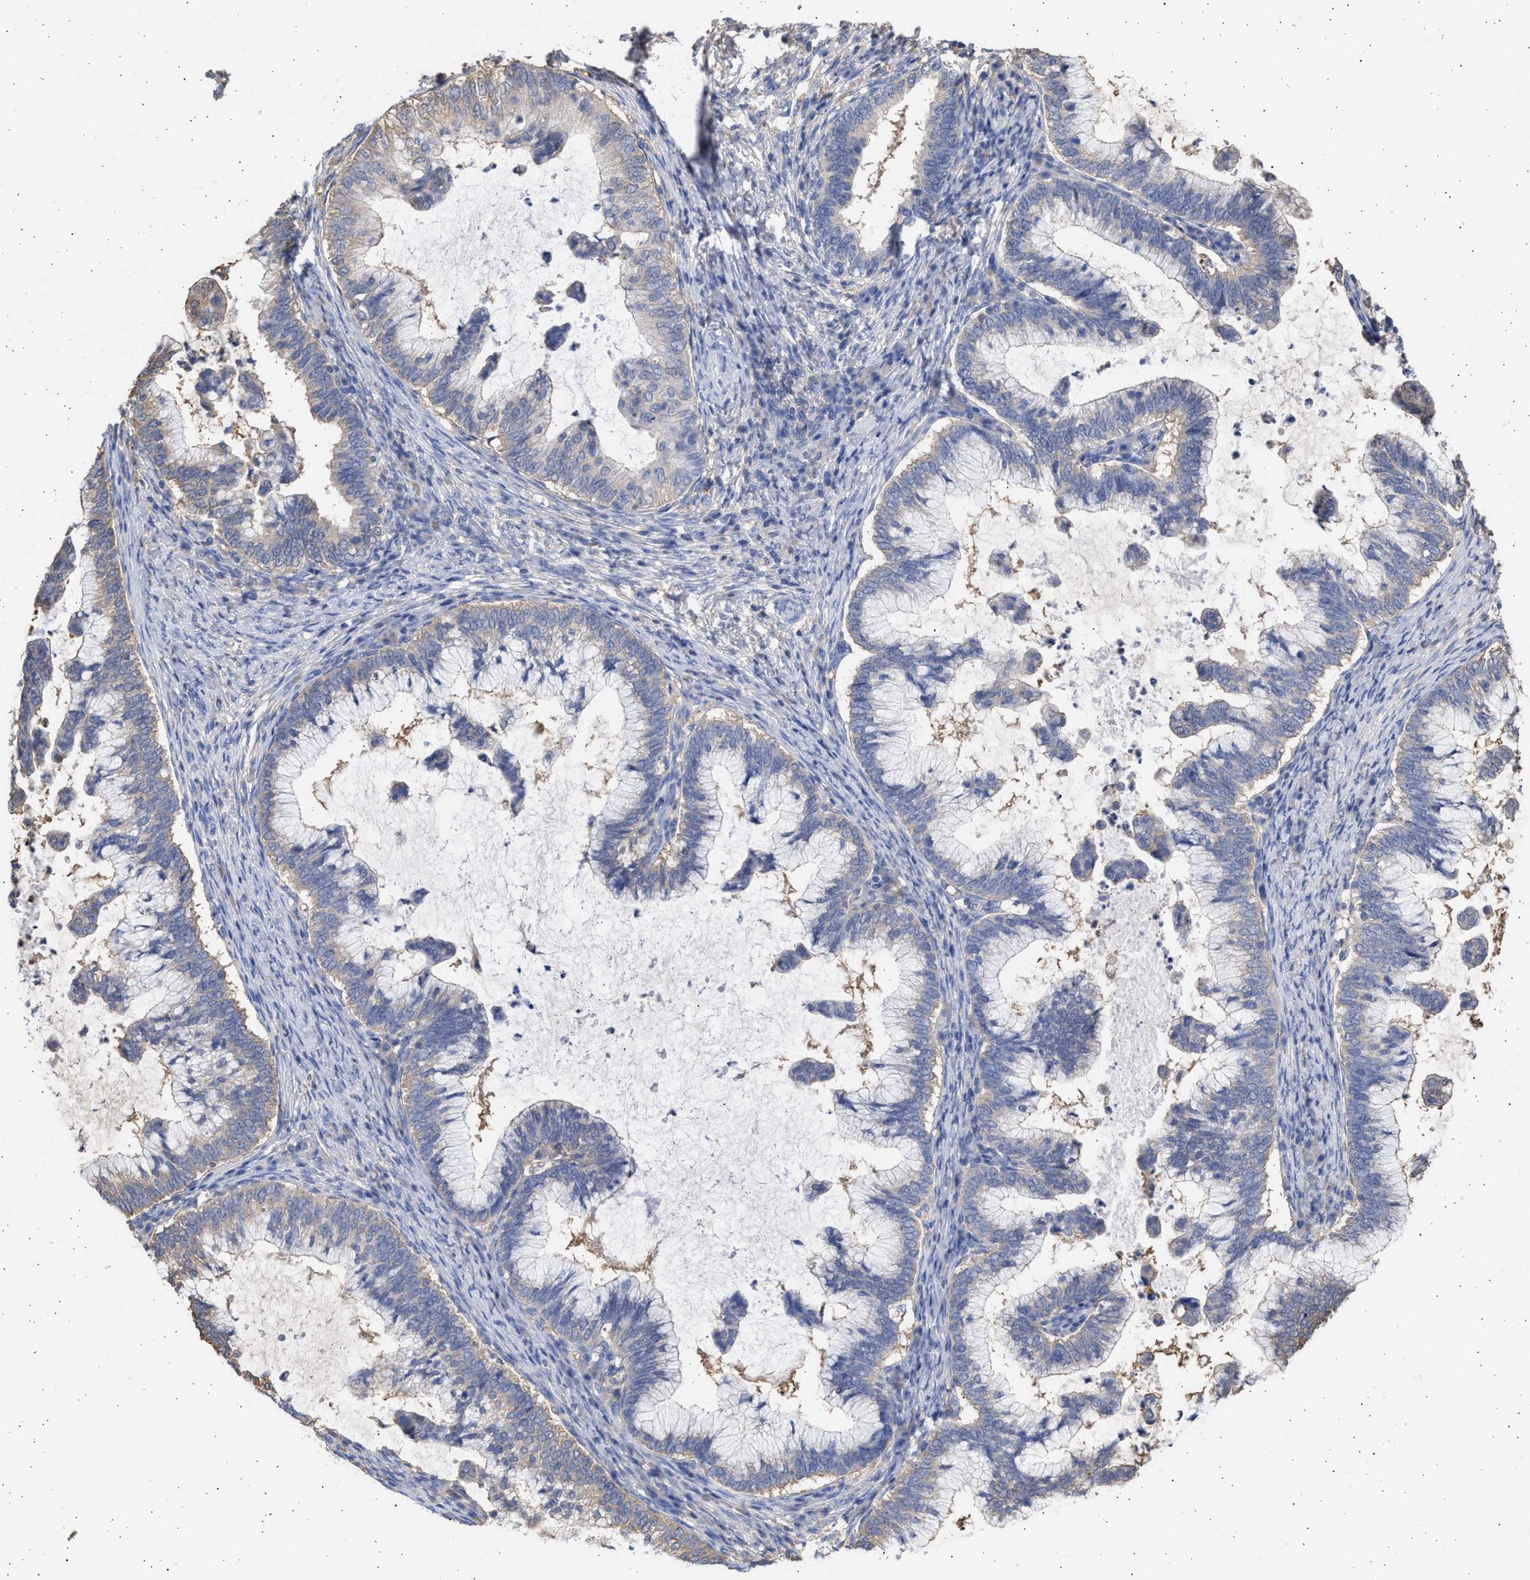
{"staining": {"intensity": "weak", "quantity": "<25%", "location": "cytoplasmic/membranous"}, "tissue": "cervical cancer", "cell_type": "Tumor cells", "image_type": "cancer", "snomed": [{"axis": "morphology", "description": "Adenocarcinoma, NOS"}, {"axis": "topography", "description": "Cervix"}], "caption": "Cervical cancer stained for a protein using IHC reveals no staining tumor cells.", "gene": "ALDOC", "patient": {"sex": "female", "age": 36}}